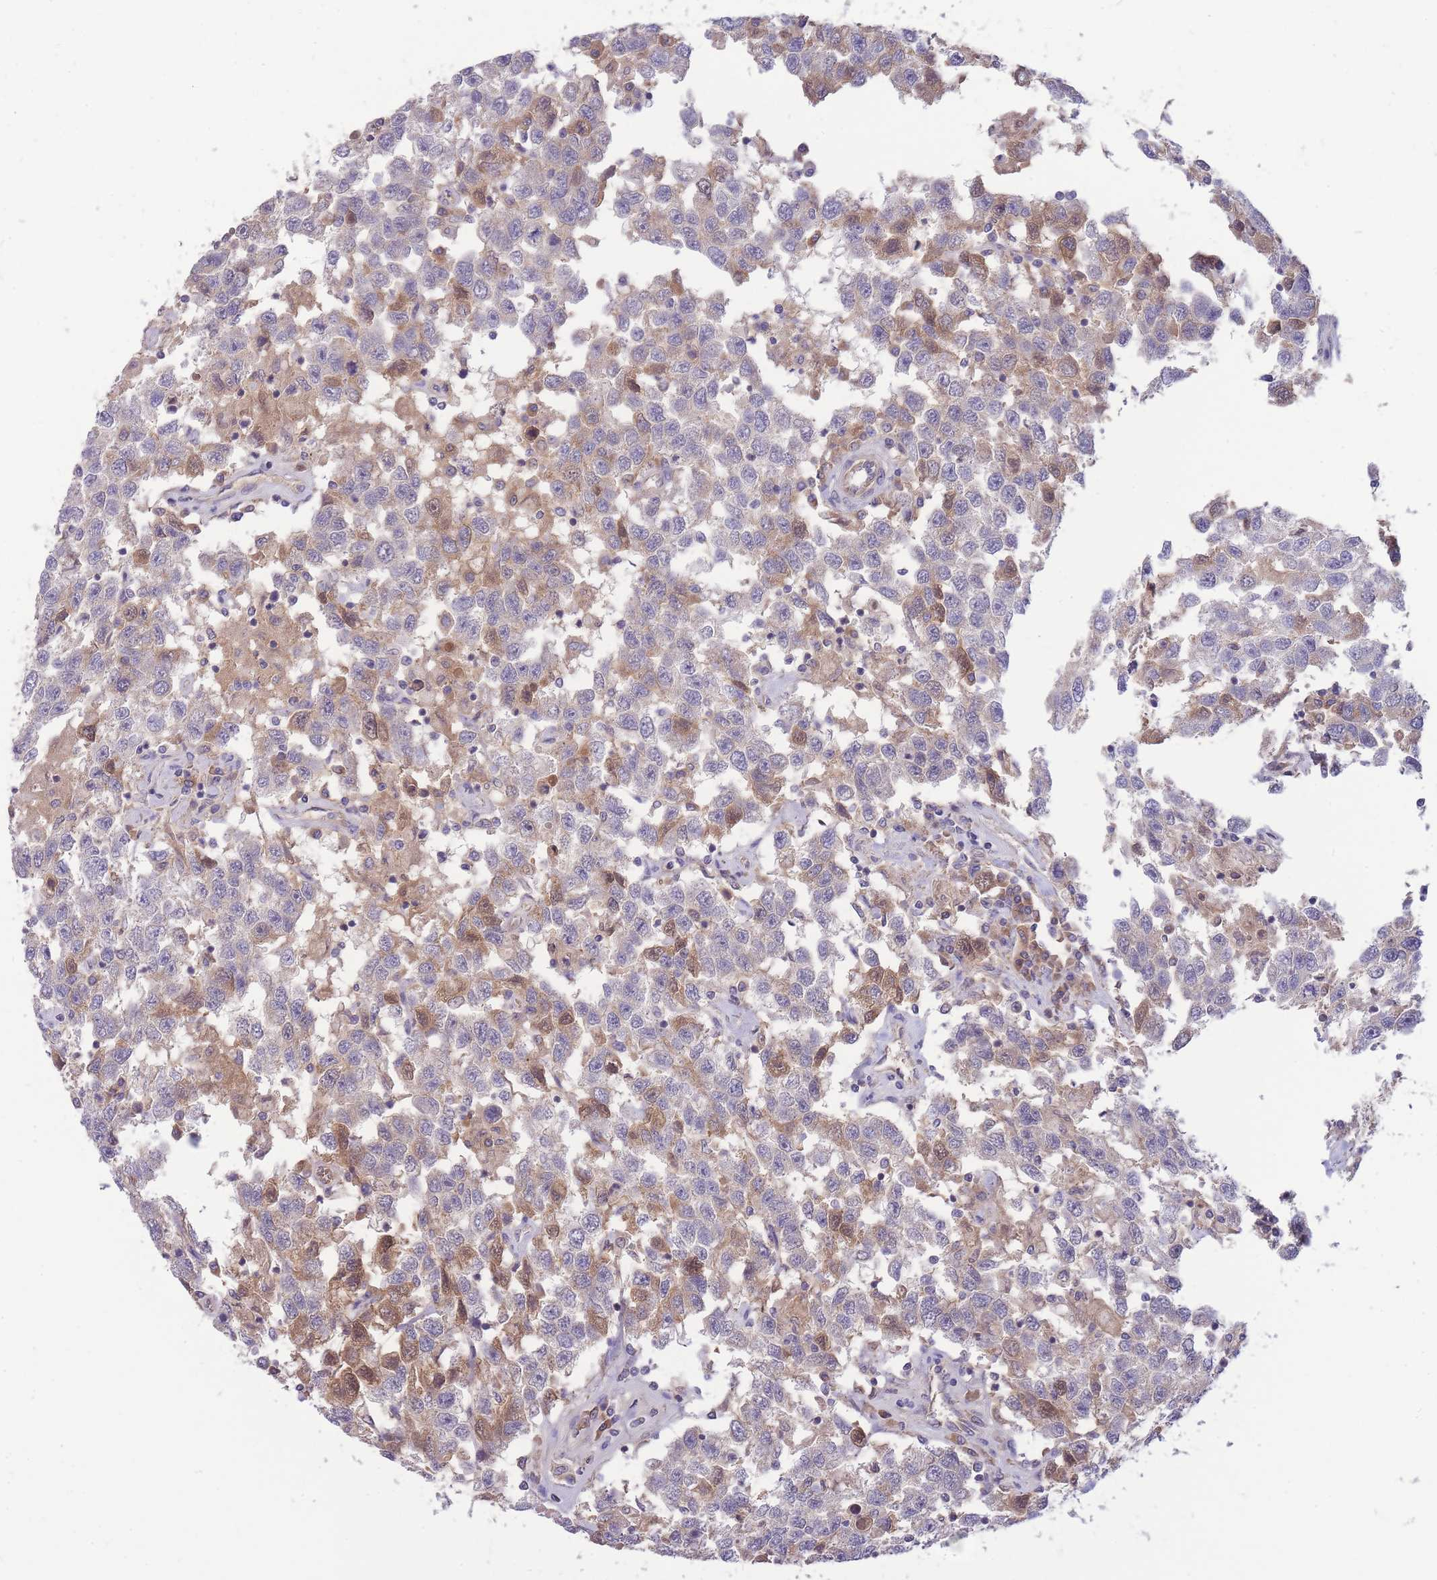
{"staining": {"intensity": "moderate", "quantity": "<25%", "location": "cytoplasmic/membranous"}, "tissue": "testis cancer", "cell_type": "Tumor cells", "image_type": "cancer", "snomed": [{"axis": "morphology", "description": "Seminoma, NOS"}, {"axis": "topography", "description": "Testis"}], "caption": "Testis cancer (seminoma) stained with immunohistochemistry reveals moderate cytoplasmic/membranous expression in about <25% of tumor cells.", "gene": "NDUFAF5", "patient": {"sex": "male", "age": 41}}